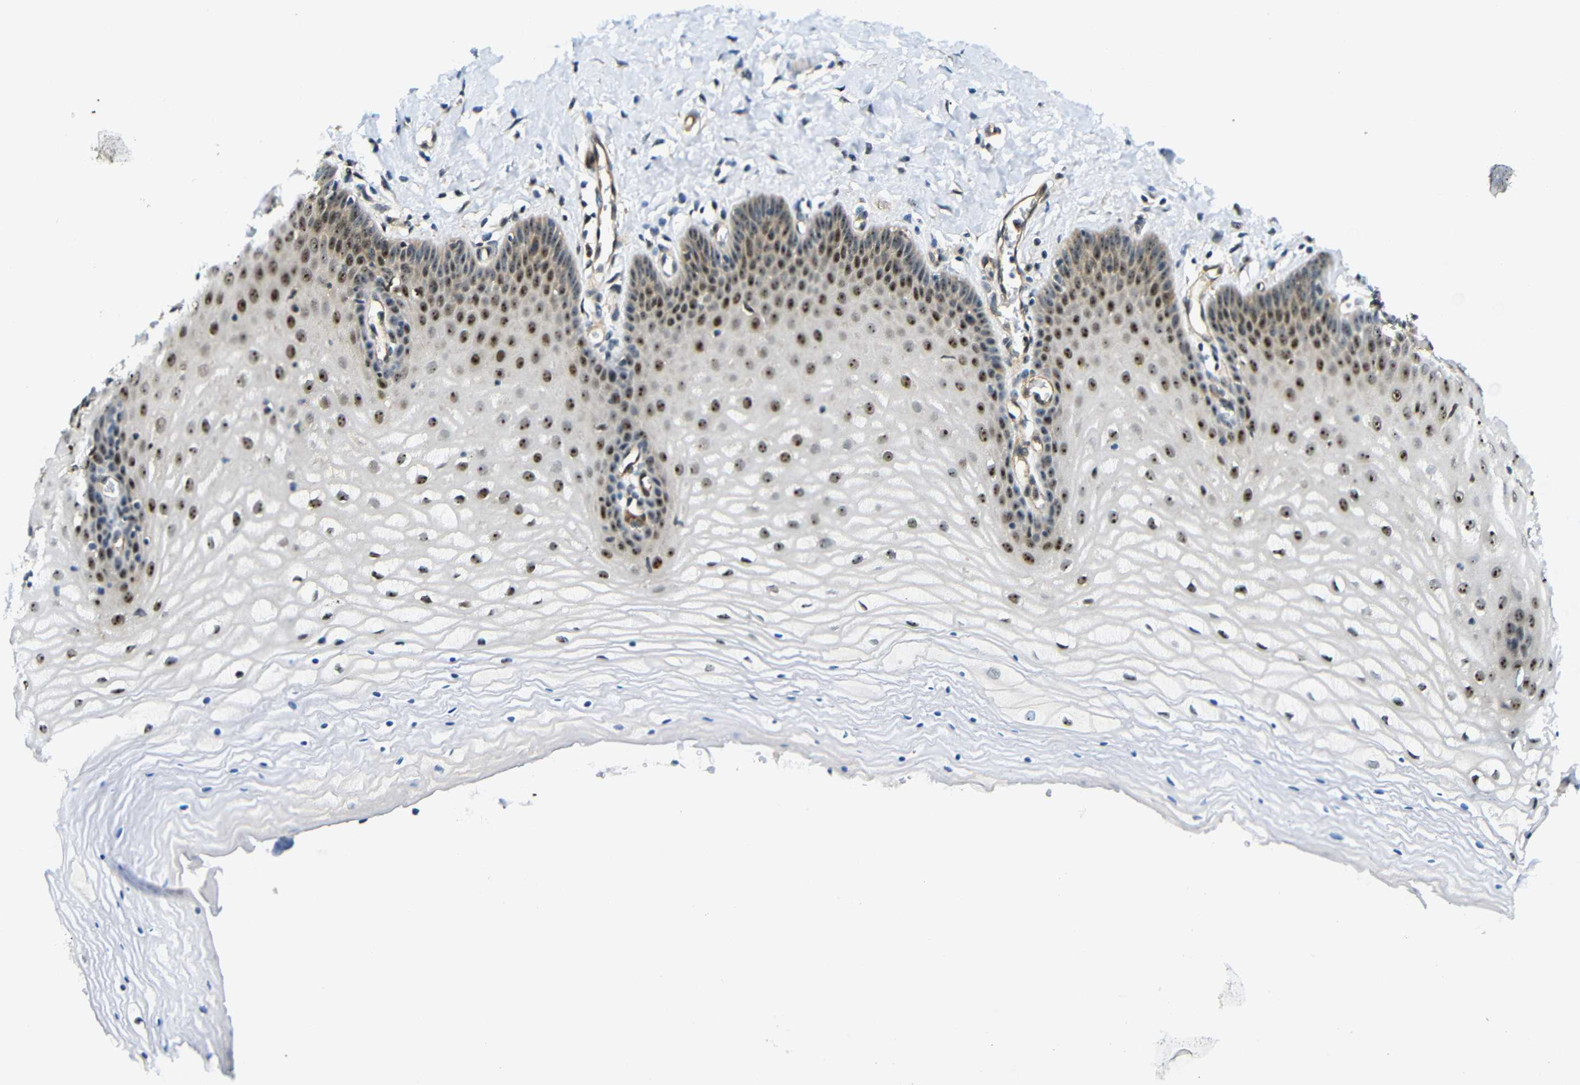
{"staining": {"intensity": "strong", "quantity": "25%-75%", "location": "nuclear"}, "tissue": "cervix", "cell_type": "Glandular cells", "image_type": "normal", "snomed": [{"axis": "morphology", "description": "Normal tissue, NOS"}, {"axis": "topography", "description": "Cervix"}], "caption": "Immunohistochemical staining of unremarkable cervix exhibits 25%-75% levels of strong nuclear protein expression in approximately 25%-75% of glandular cells.", "gene": "PARN", "patient": {"sex": "female", "age": 55}}